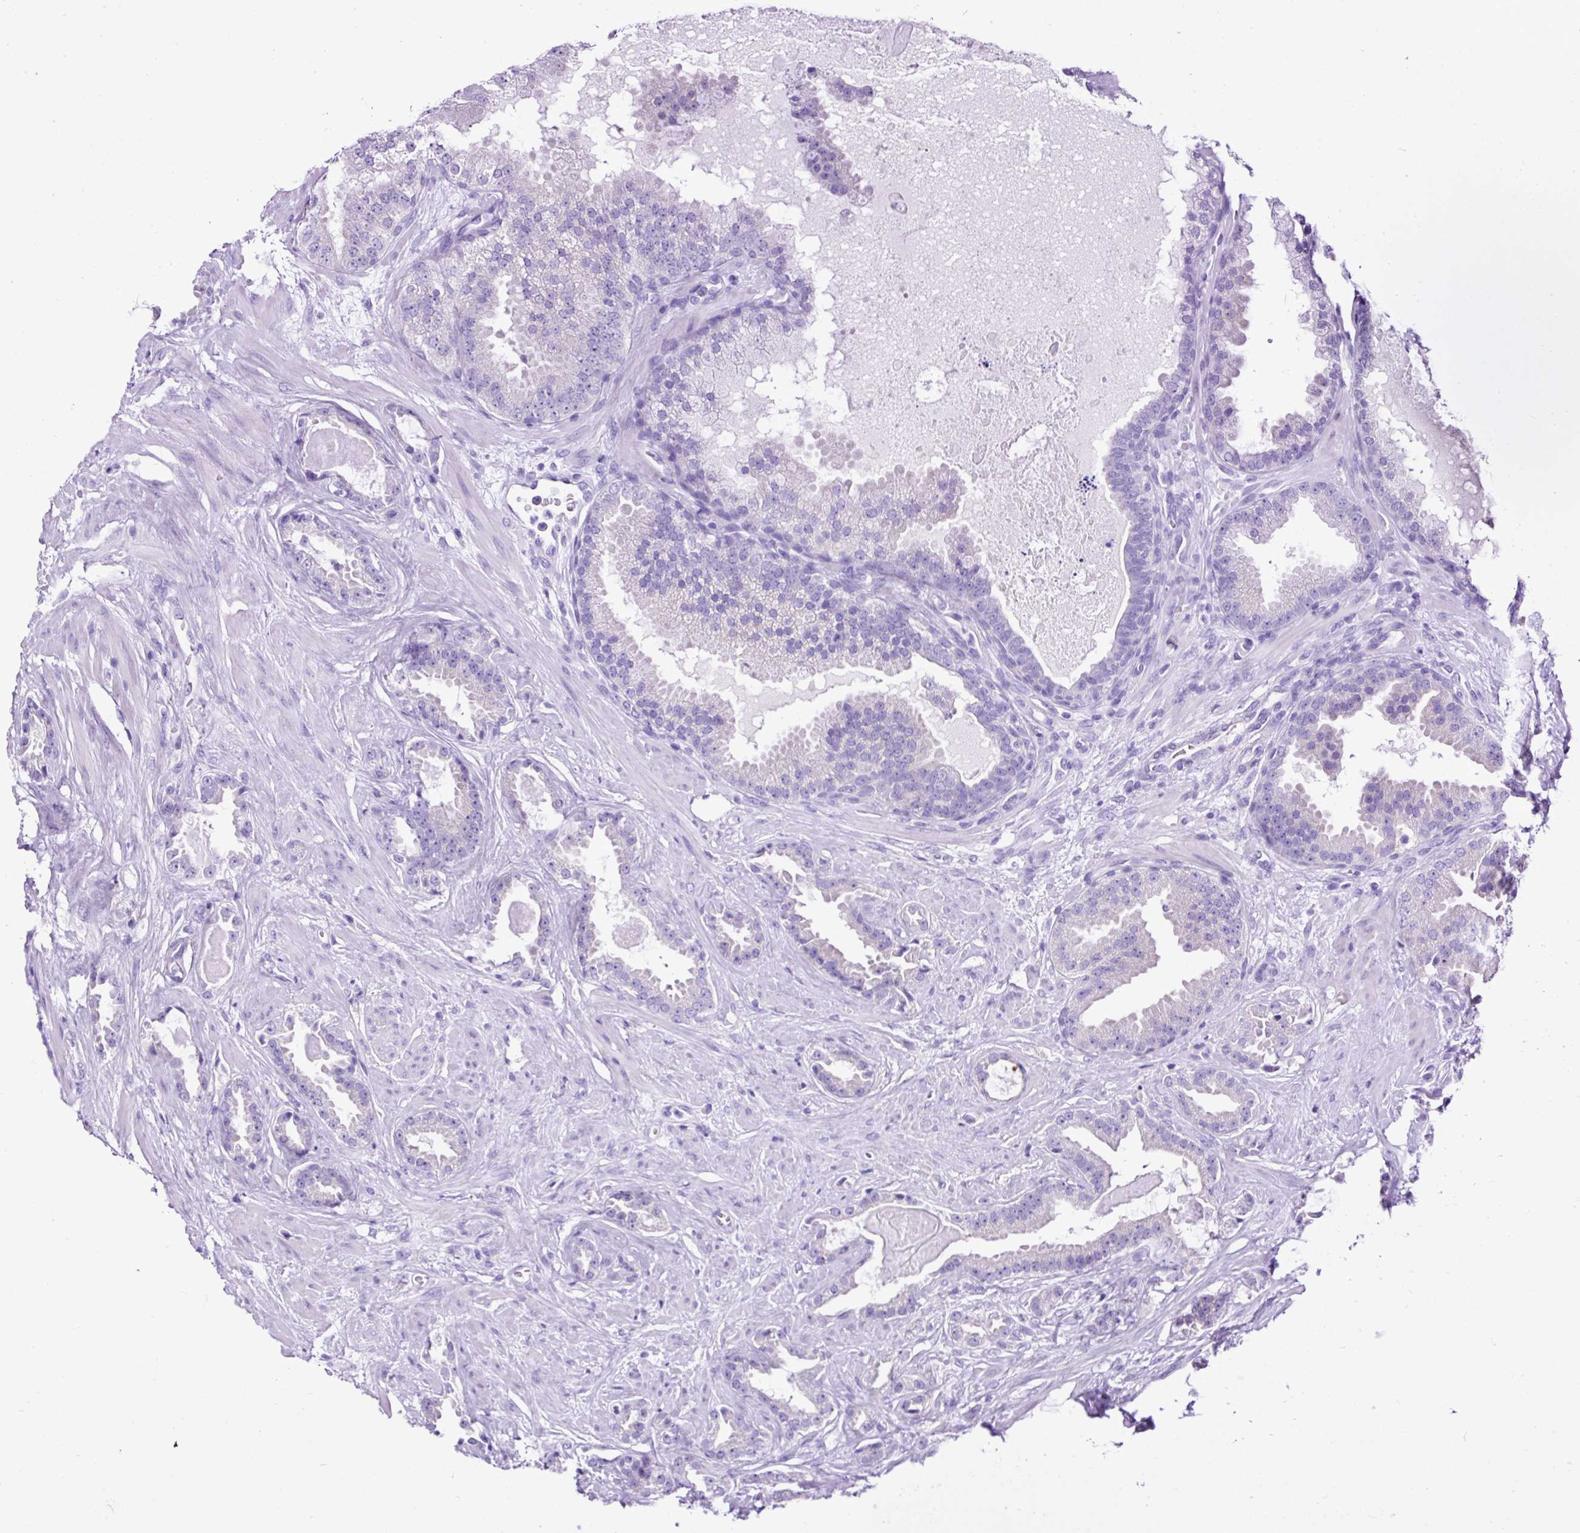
{"staining": {"intensity": "negative", "quantity": "none", "location": "none"}, "tissue": "prostate cancer", "cell_type": "Tumor cells", "image_type": "cancer", "snomed": [{"axis": "morphology", "description": "Adenocarcinoma, Low grade"}, {"axis": "topography", "description": "Prostate"}], "caption": "Immunohistochemistry (IHC) photomicrograph of prostate low-grade adenocarcinoma stained for a protein (brown), which reveals no positivity in tumor cells.", "gene": "STOX2", "patient": {"sex": "male", "age": 62}}